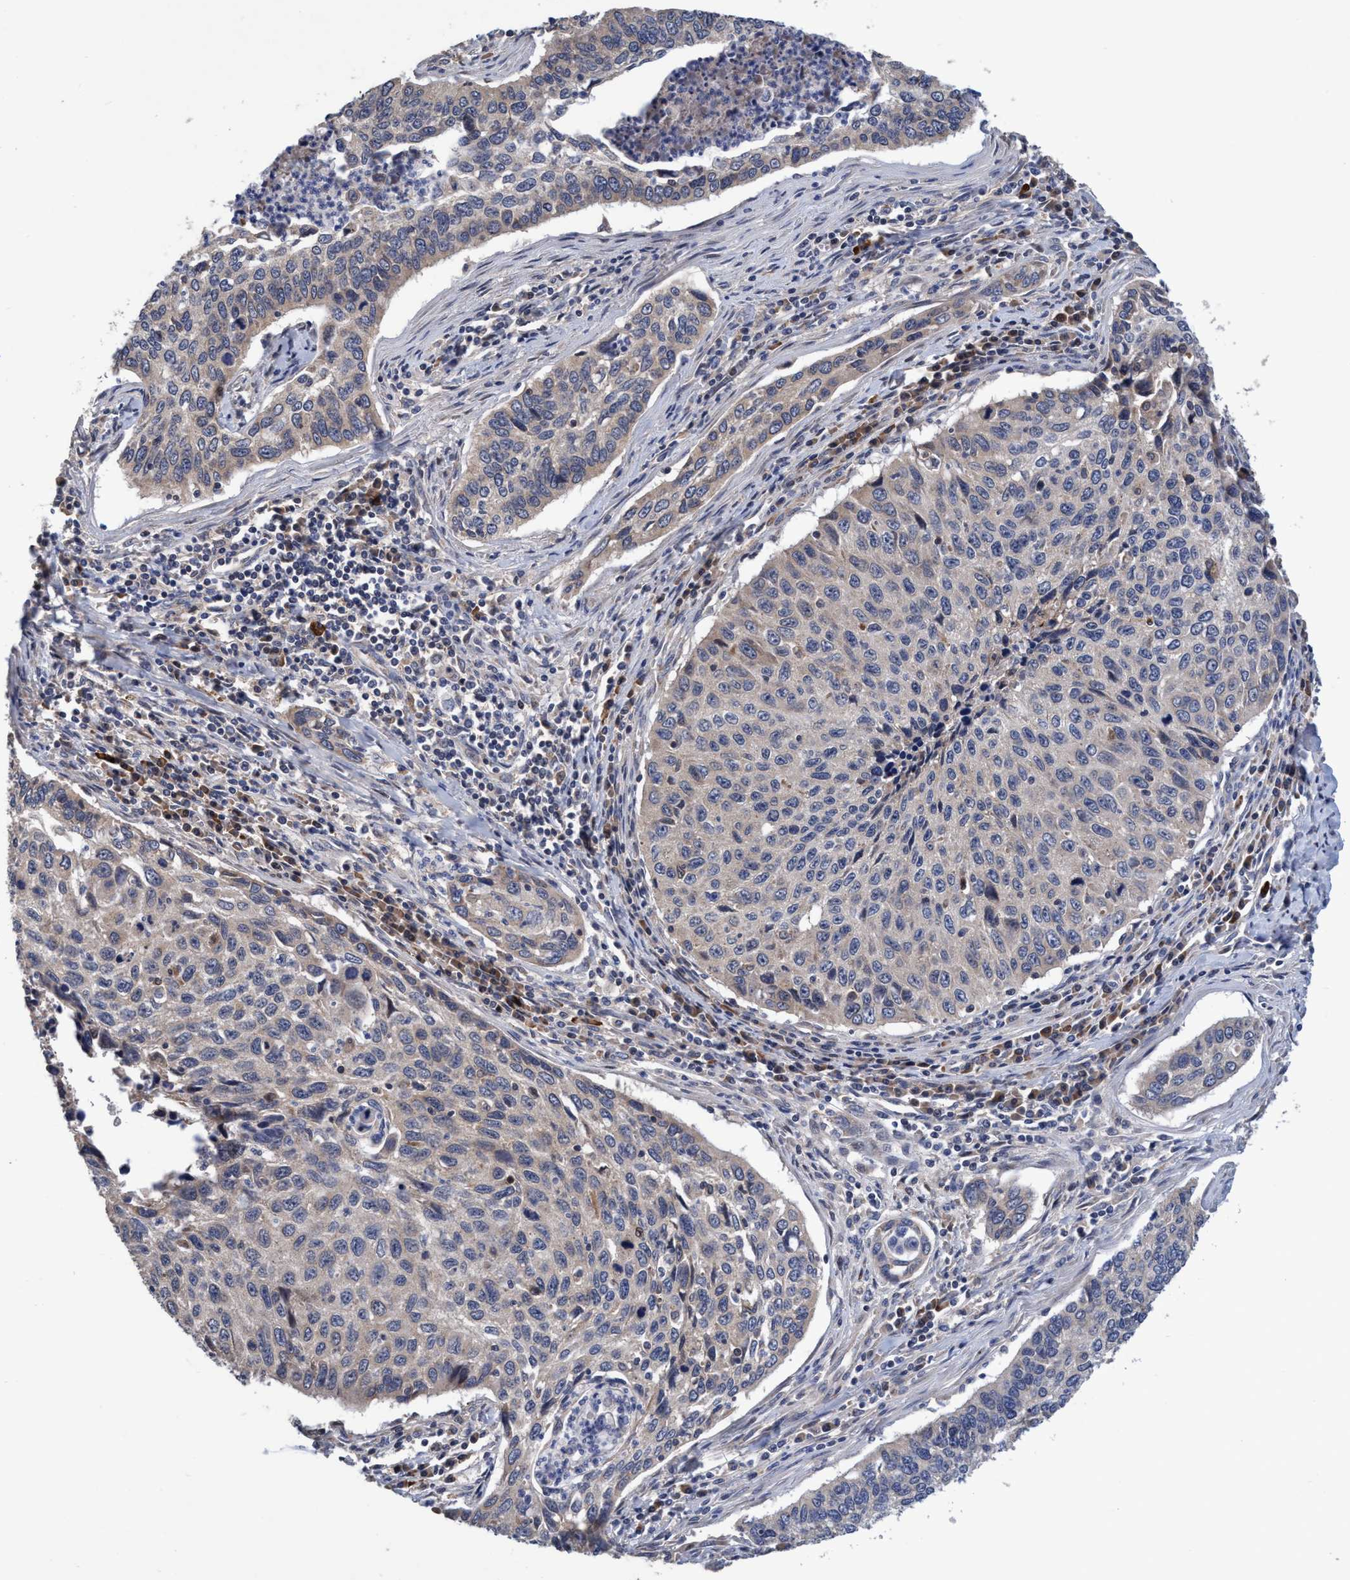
{"staining": {"intensity": "negative", "quantity": "none", "location": "none"}, "tissue": "cervical cancer", "cell_type": "Tumor cells", "image_type": "cancer", "snomed": [{"axis": "morphology", "description": "Squamous cell carcinoma, NOS"}, {"axis": "topography", "description": "Cervix"}], "caption": "The immunohistochemistry (IHC) histopathology image has no significant positivity in tumor cells of squamous cell carcinoma (cervical) tissue.", "gene": "CALCOCO2", "patient": {"sex": "female", "age": 53}}